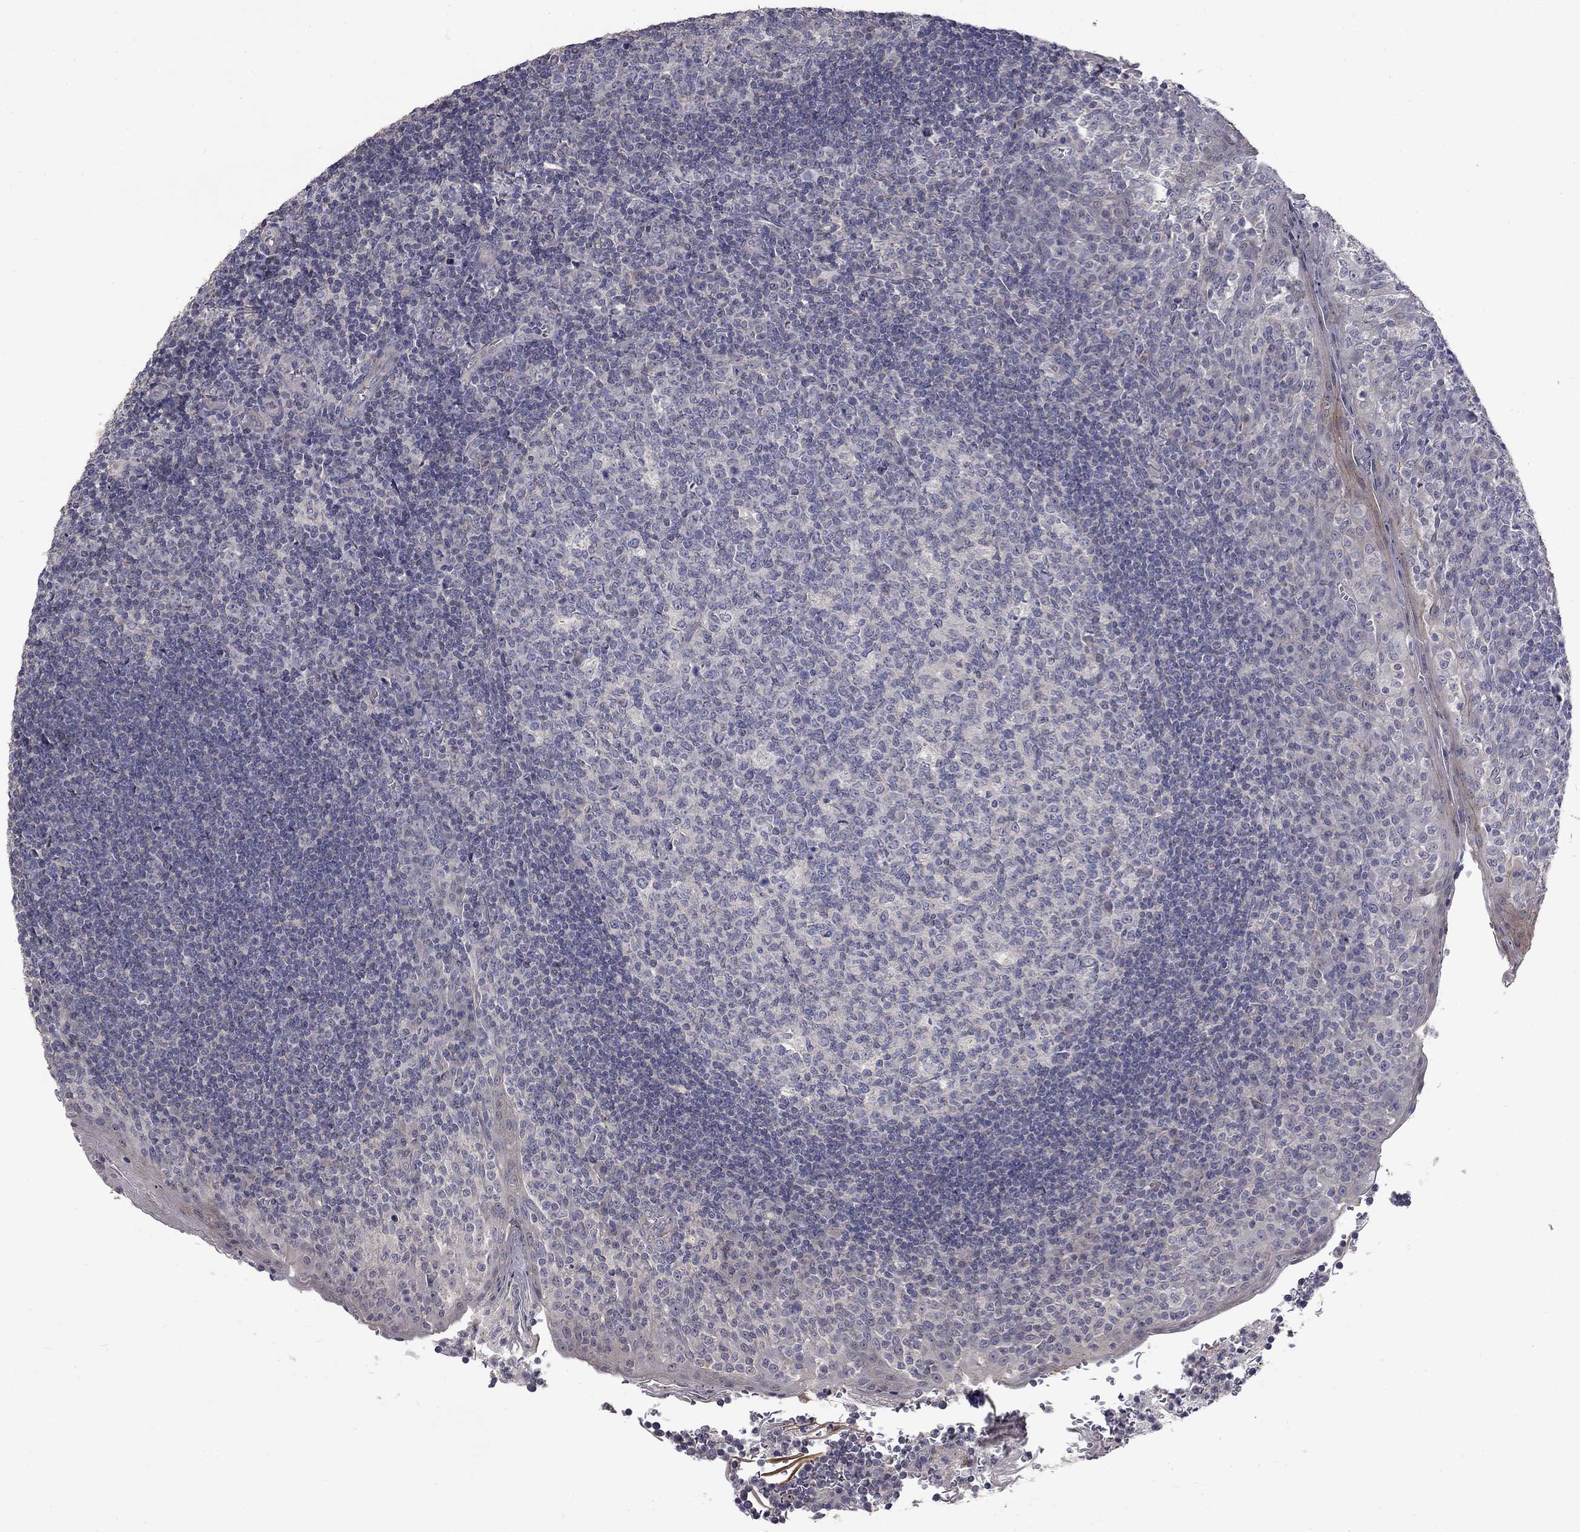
{"staining": {"intensity": "negative", "quantity": "none", "location": "none"}, "tissue": "tonsil", "cell_type": "Germinal center cells", "image_type": "normal", "snomed": [{"axis": "morphology", "description": "Normal tissue, NOS"}, {"axis": "topography", "description": "Tonsil"}], "caption": "High power microscopy micrograph of an immunohistochemistry image of normal tonsil, revealing no significant positivity in germinal center cells.", "gene": "SLC39A14", "patient": {"sex": "female", "age": 13}}